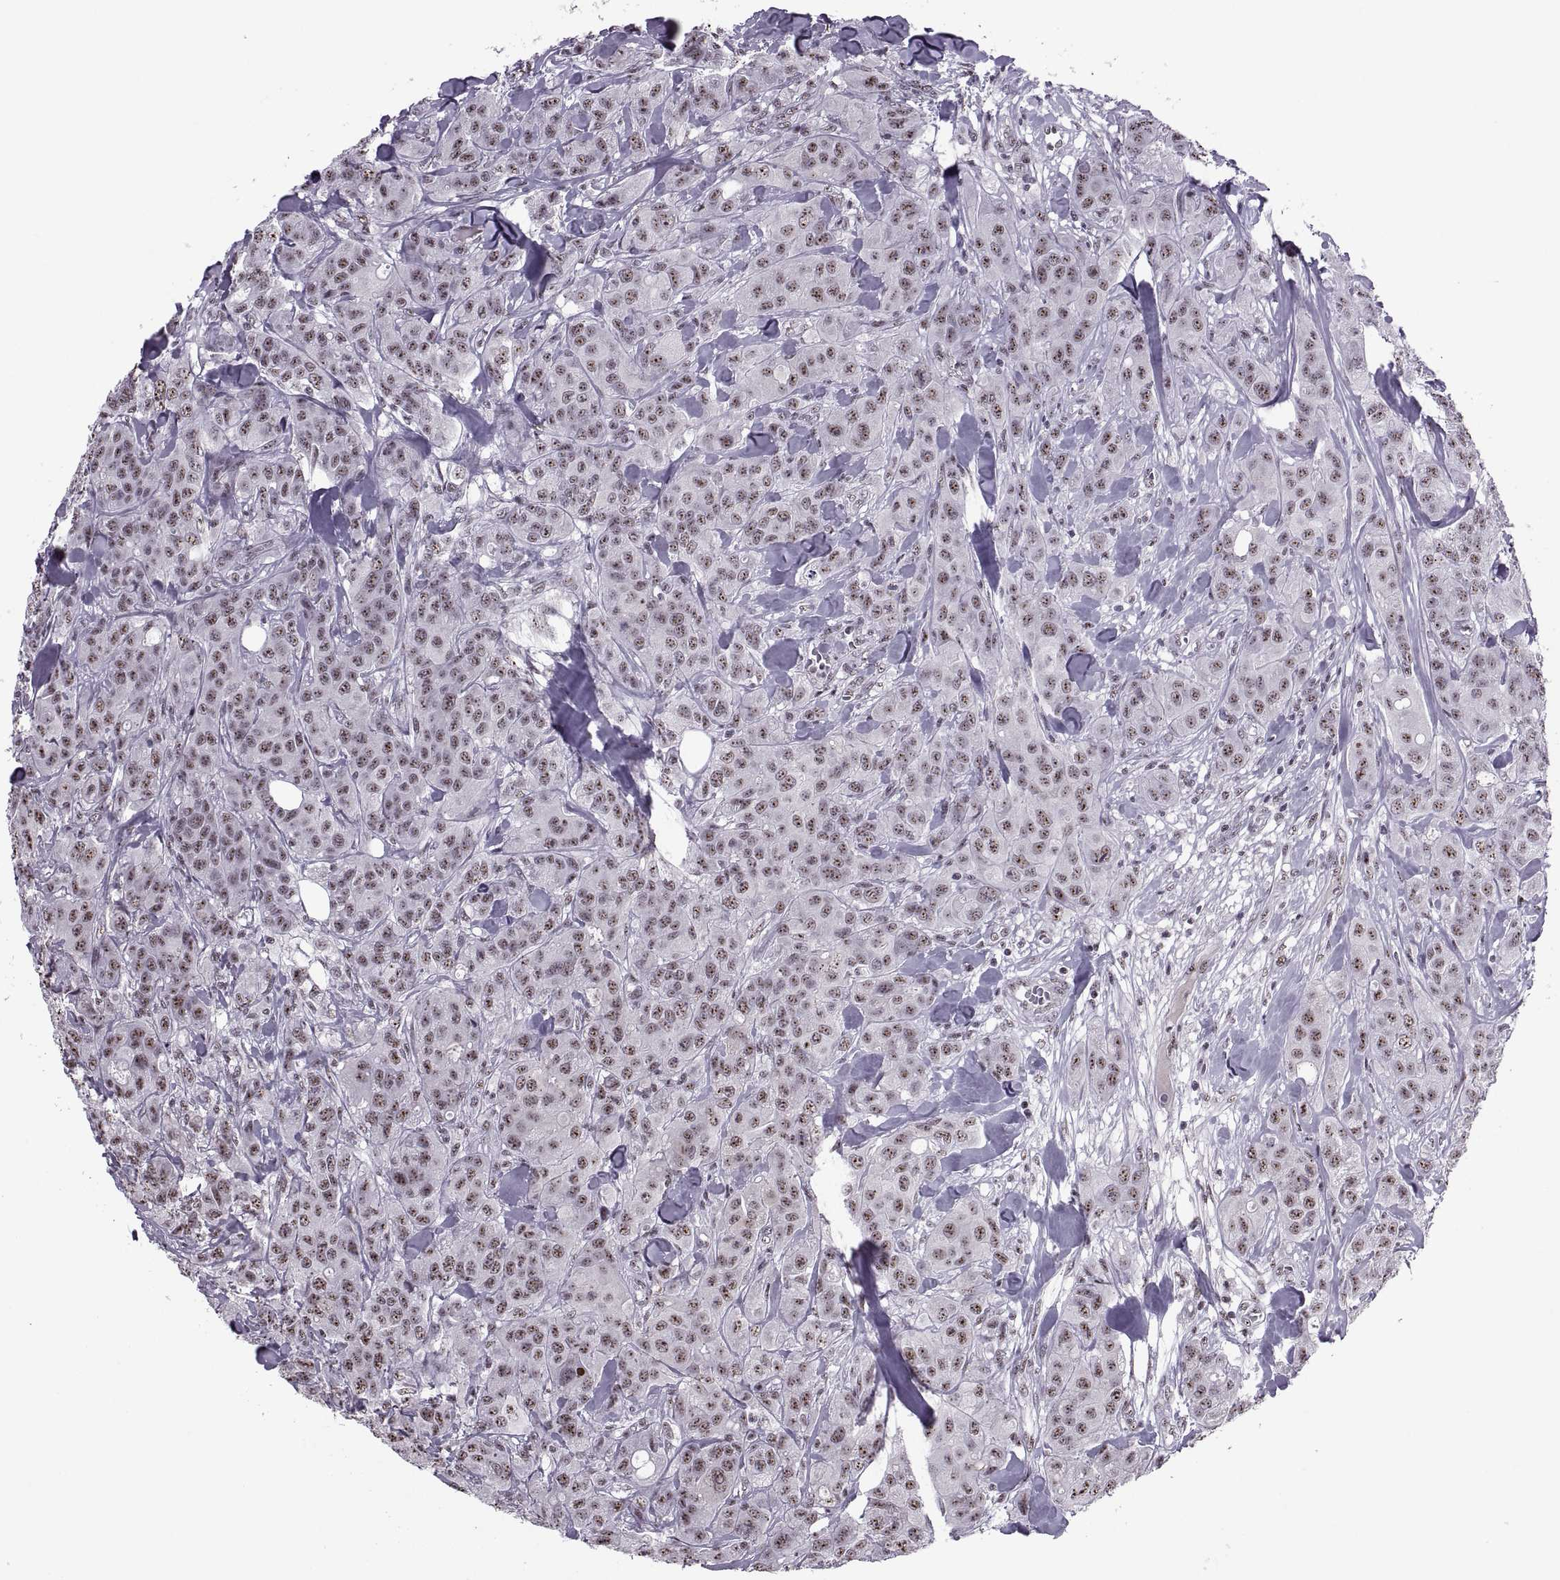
{"staining": {"intensity": "weak", "quantity": ">75%", "location": "nuclear"}, "tissue": "breast cancer", "cell_type": "Tumor cells", "image_type": "cancer", "snomed": [{"axis": "morphology", "description": "Duct carcinoma"}, {"axis": "topography", "description": "Breast"}], "caption": "This is an image of IHC staining of infiltrating ductal carcinoma (breast), which shows weak positivity in the nuclear of tumor cells.", "gene": "MAGEA4", "patient": {"sex": "female", "age": 43}}